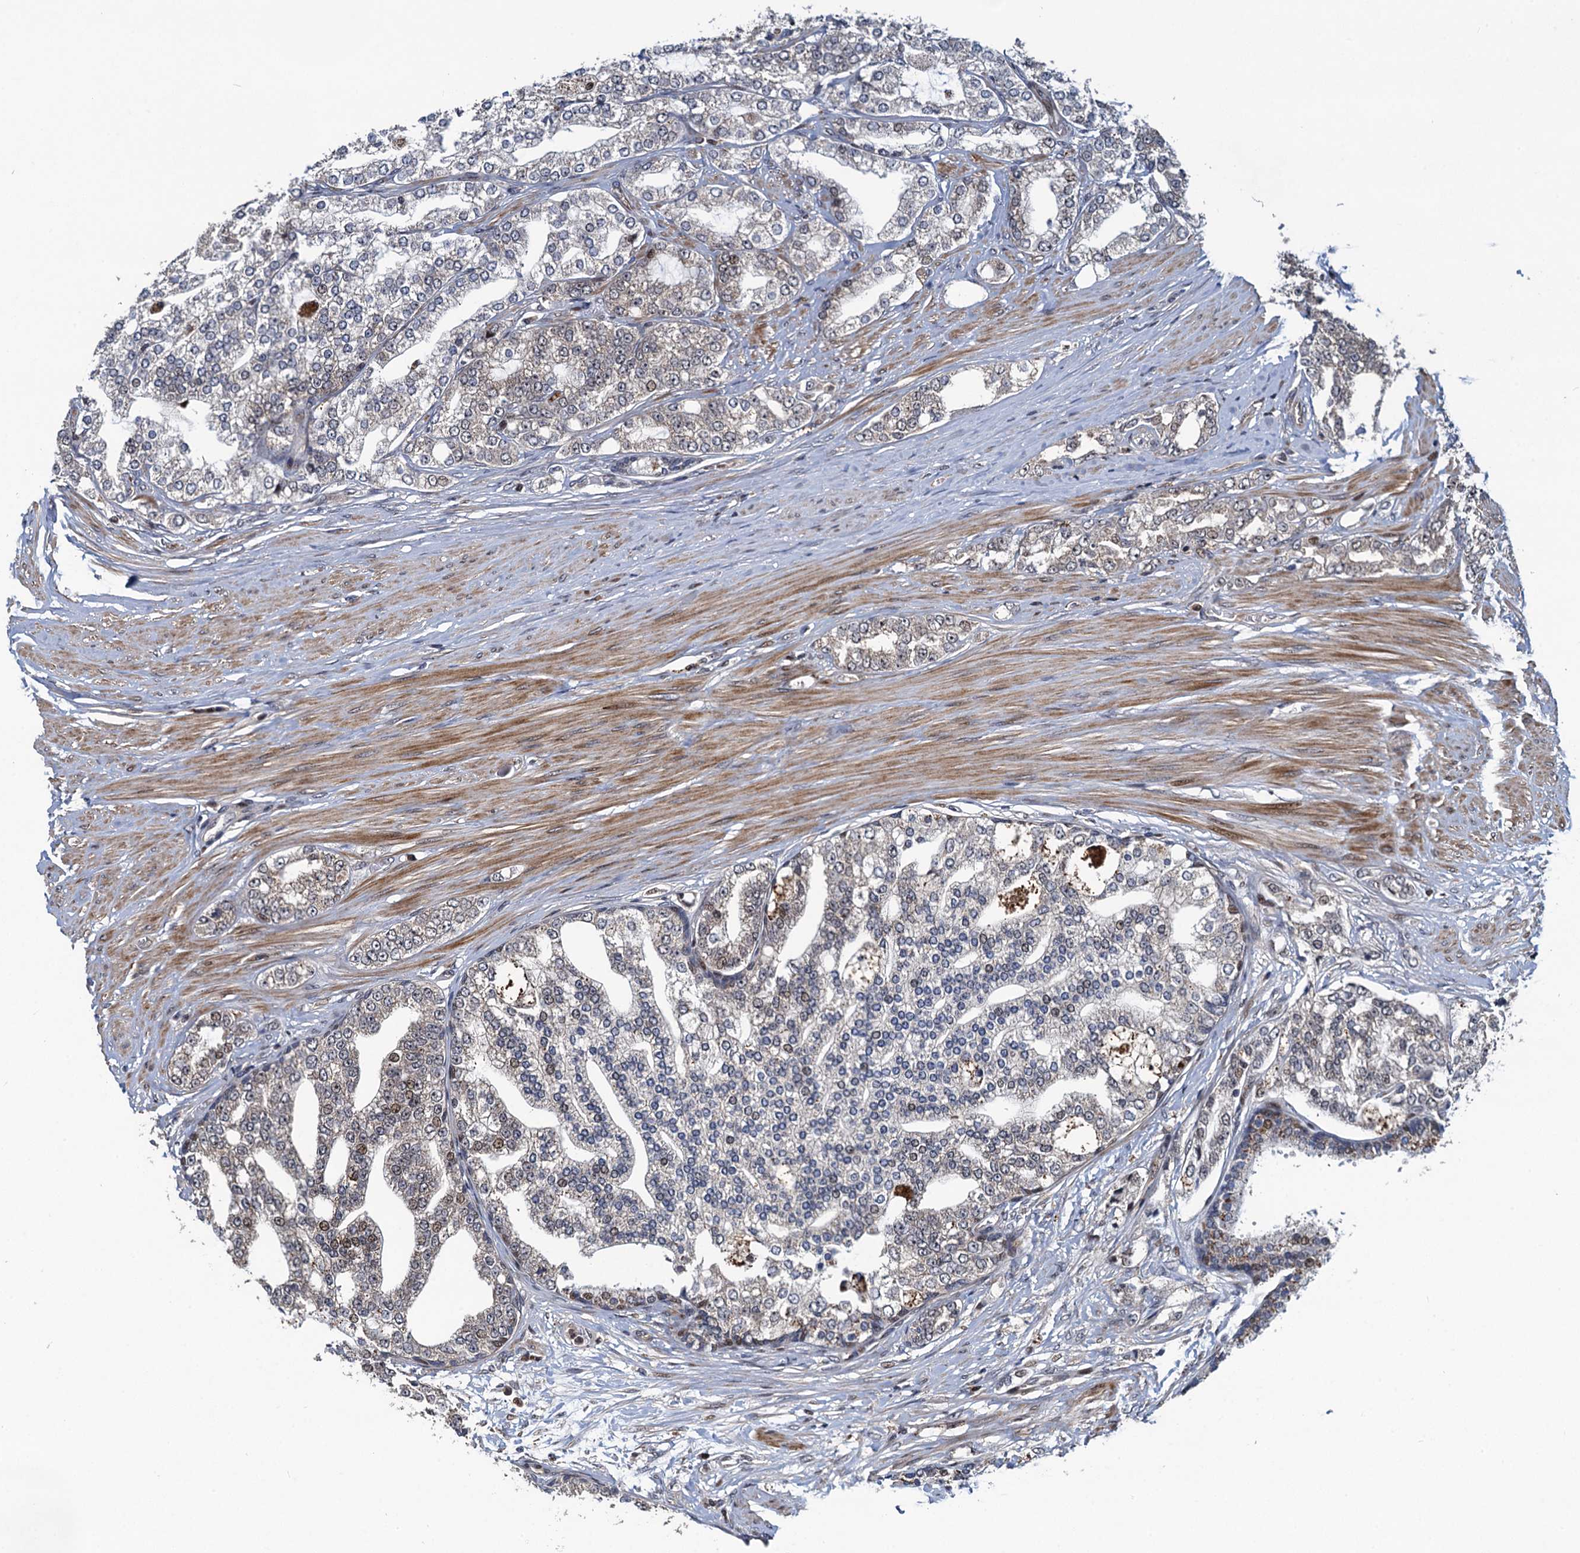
{"staining": {"intensity": "weak", "quantity": "<25%", "location": "cytoplasmic/membranous,nuclear"}, "tissue": "prostate cancer", "cell_type": "Tumor cells", "image_type": "cancer", "snomed": [{"axis": "morphology", "description": "Adenocarcinoma, High grade"}, {"axis": "topography", "description": "Prostate"}], "caption": "This is a micrograph of immunohistochemistry staining of prostate cancer, which shows no positivity in tumor cells.", "gene": "ATOSA", "patient": {"sex": "male", "age": 64}}